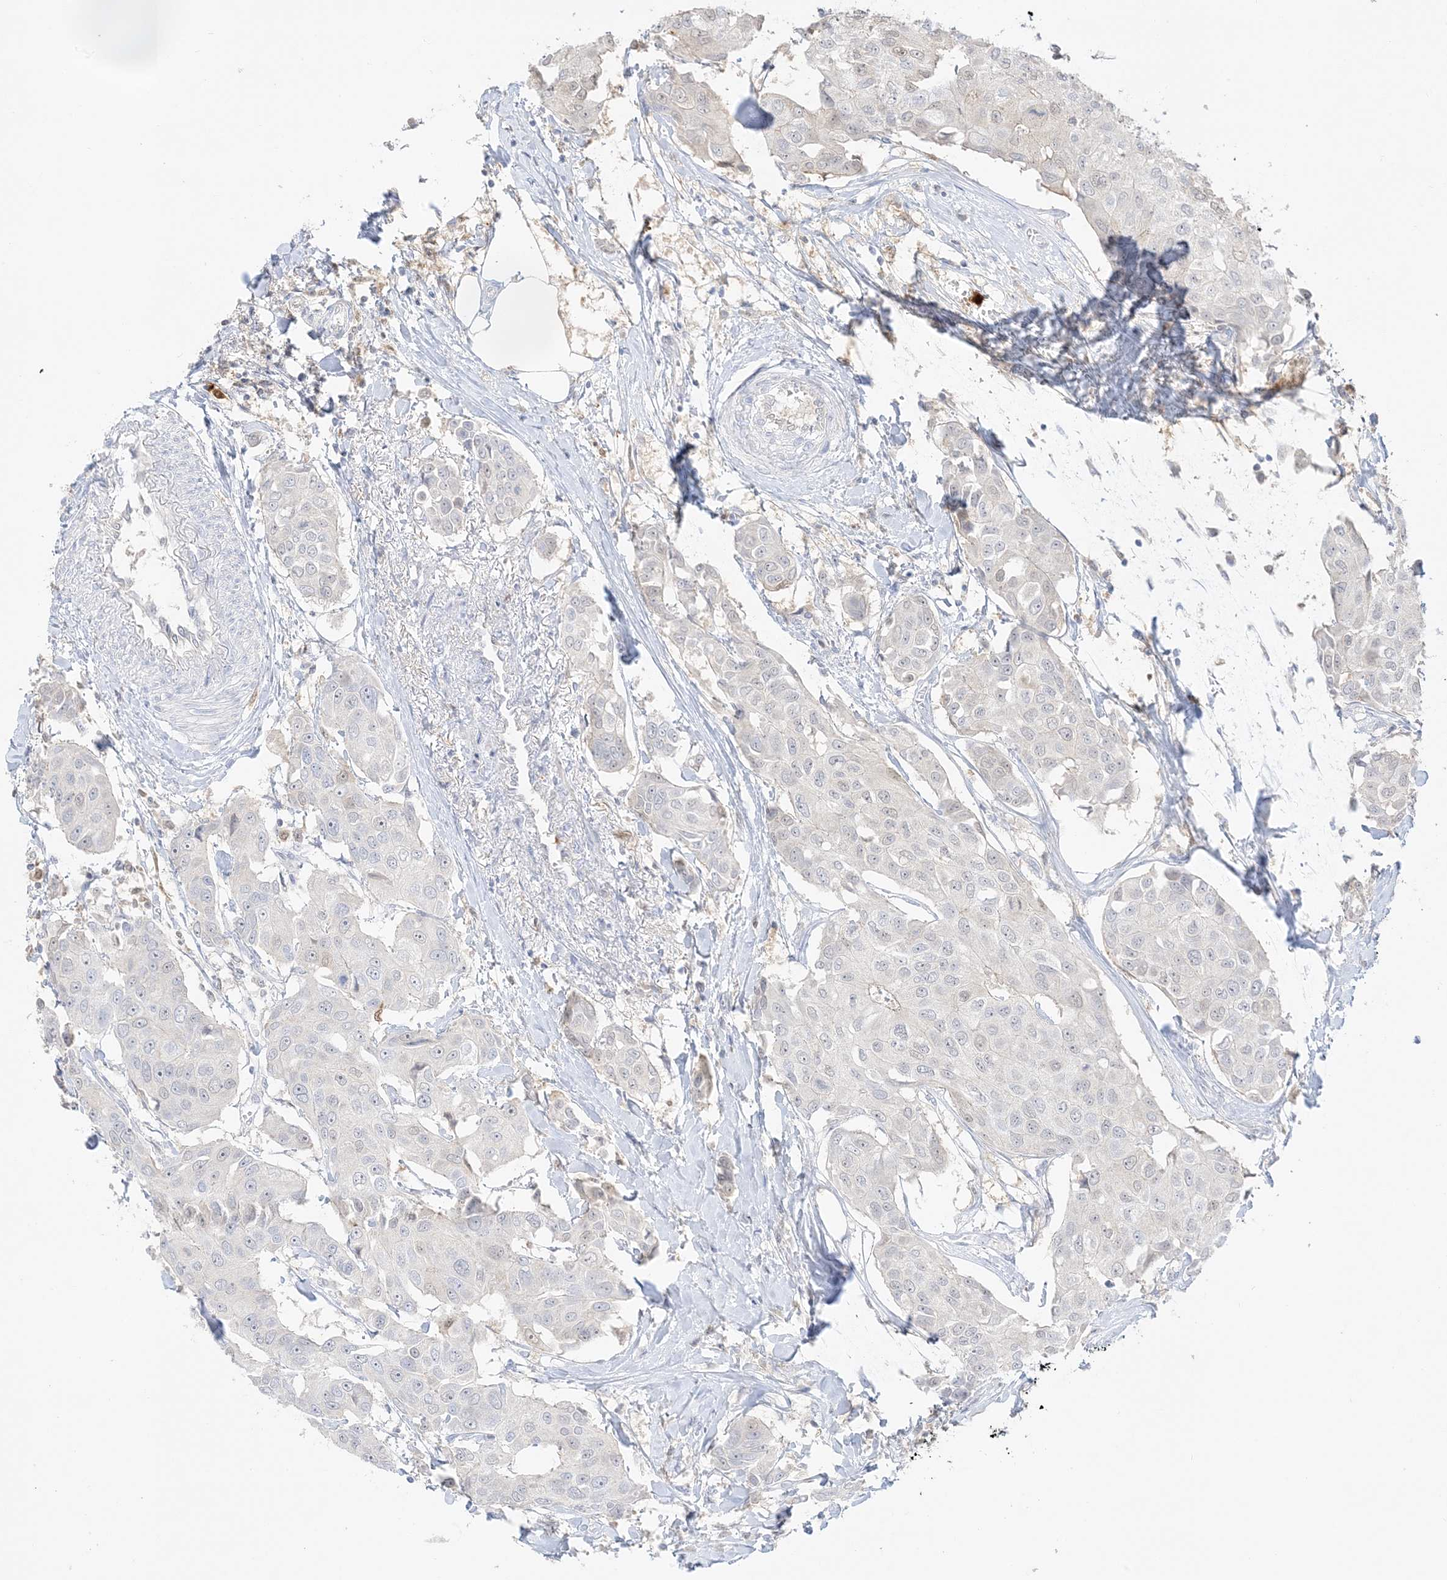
{"staining": {"intensity": "negative", "quantity": "none", "location": "none"}, "tissue": "breast cancer", "cell_type": "Tumor cells", "image_type": "cancer", "snomed": [{"axis": "morphology", "description": "Duct carcinoma"}, {"axis": "topography", "description": "Breast"}], "caption": "This is a micrograph of IHC staining of breast cancer, which shows no staining in tumor cells.", "gene": "GCA", "patient": {"sex": "female", "age": 80}}